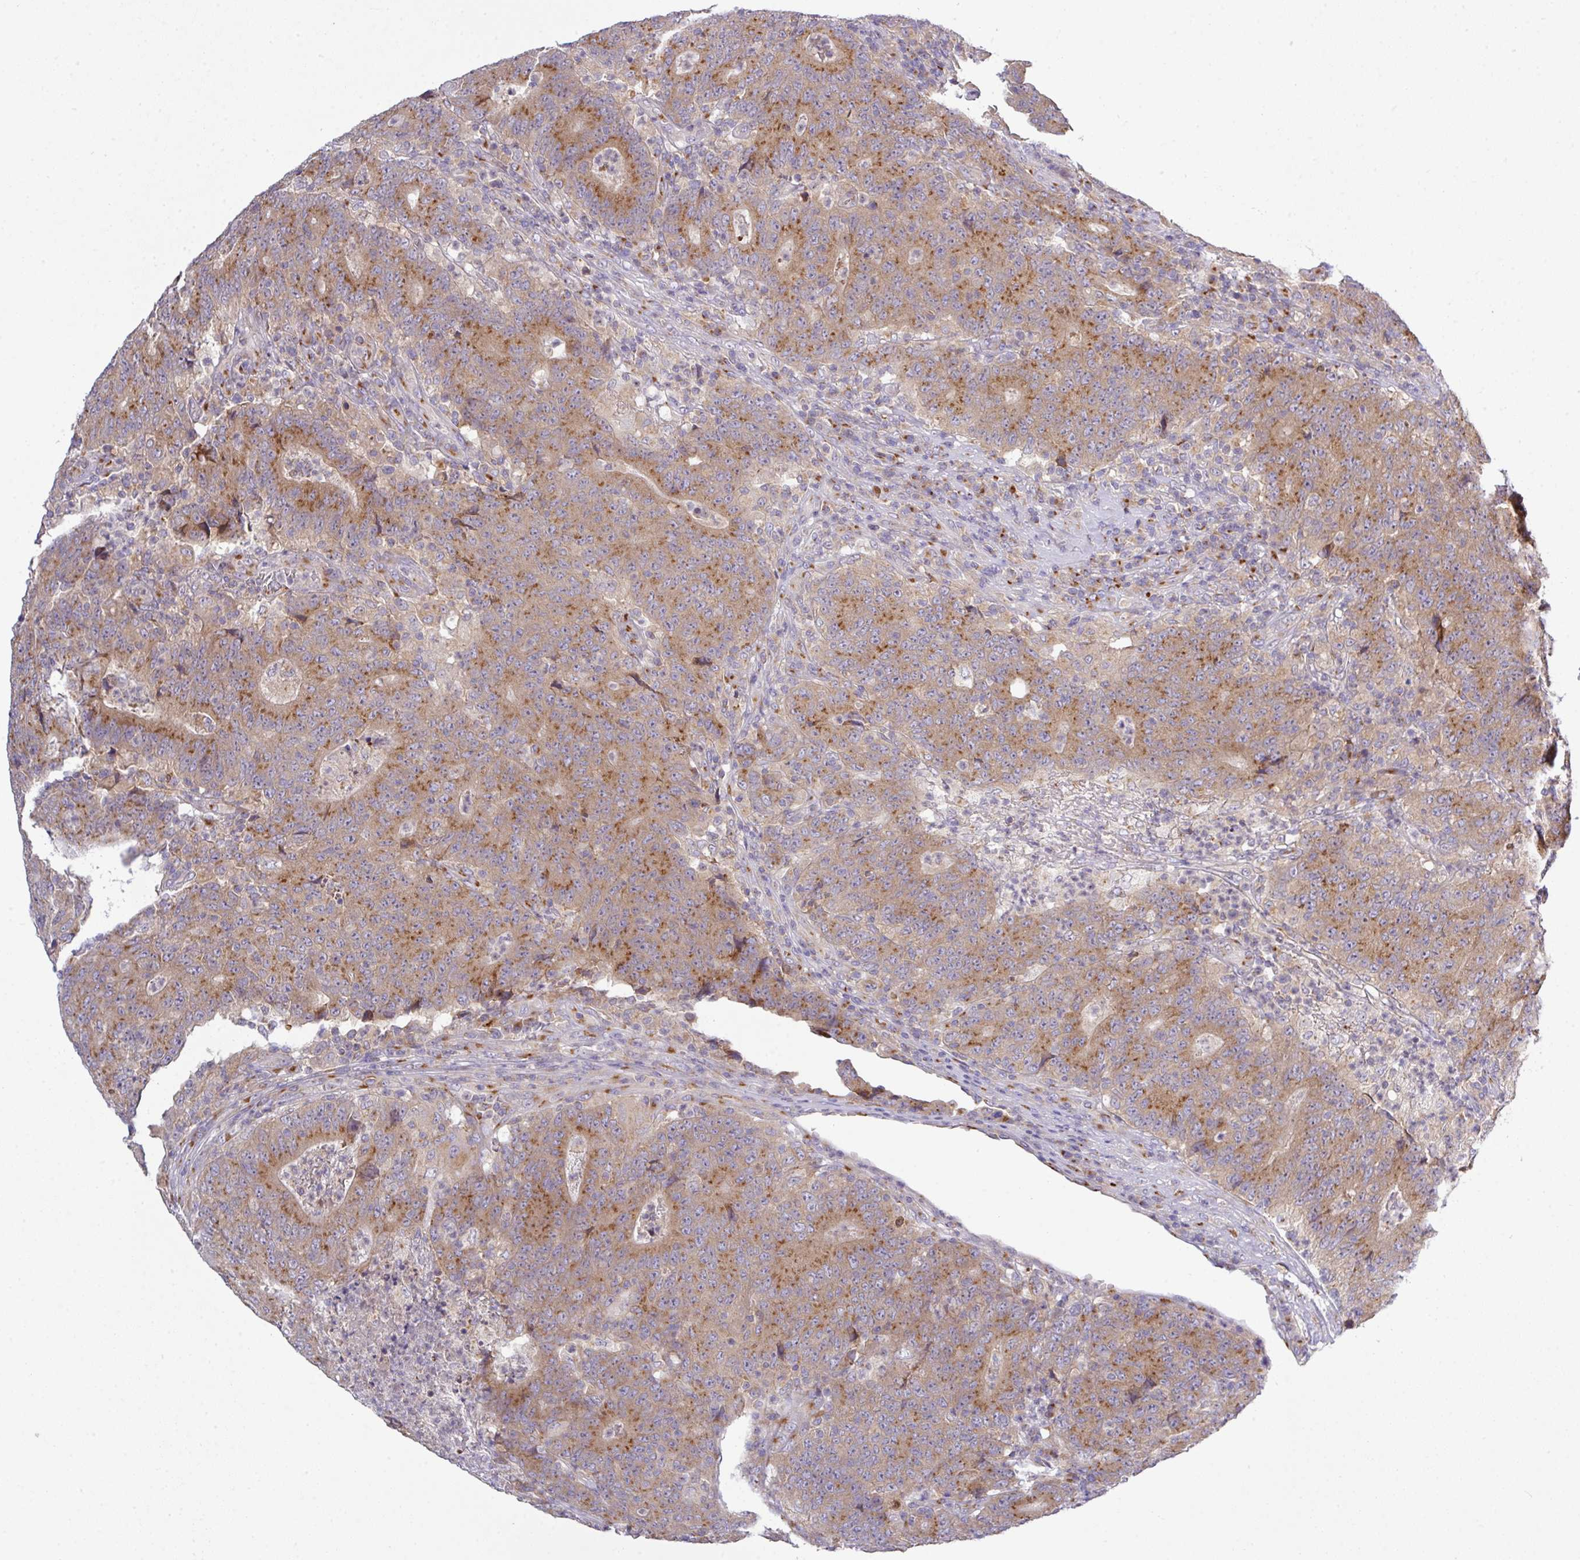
{"staining": {"intensity": "moderate", "quantity": ">75%", "location": "cytoplasmic/membranous"}, "tissue": "colorectal cancer", "cell_type": "Tumor cells", "image_type": "cancer", "snomed": [{"axis": "morphology", "description": "Adenocarcinoma, NOS"}, {"axis": "topography", "description": "Colon"}], "caption": "IHC micrograph of neoplastic tissue: human colorectal cancer (adenocarcinoma) stained using immunohistochemistry exhibits medium levels of moderate protein expression localized specifically in the cytoplasmic/membranous of tumor cells, appearing as a cytoplasmic/membranous brown color.", "gene": "VTI1A", "patient": {"sex": "female", "age": 75}}